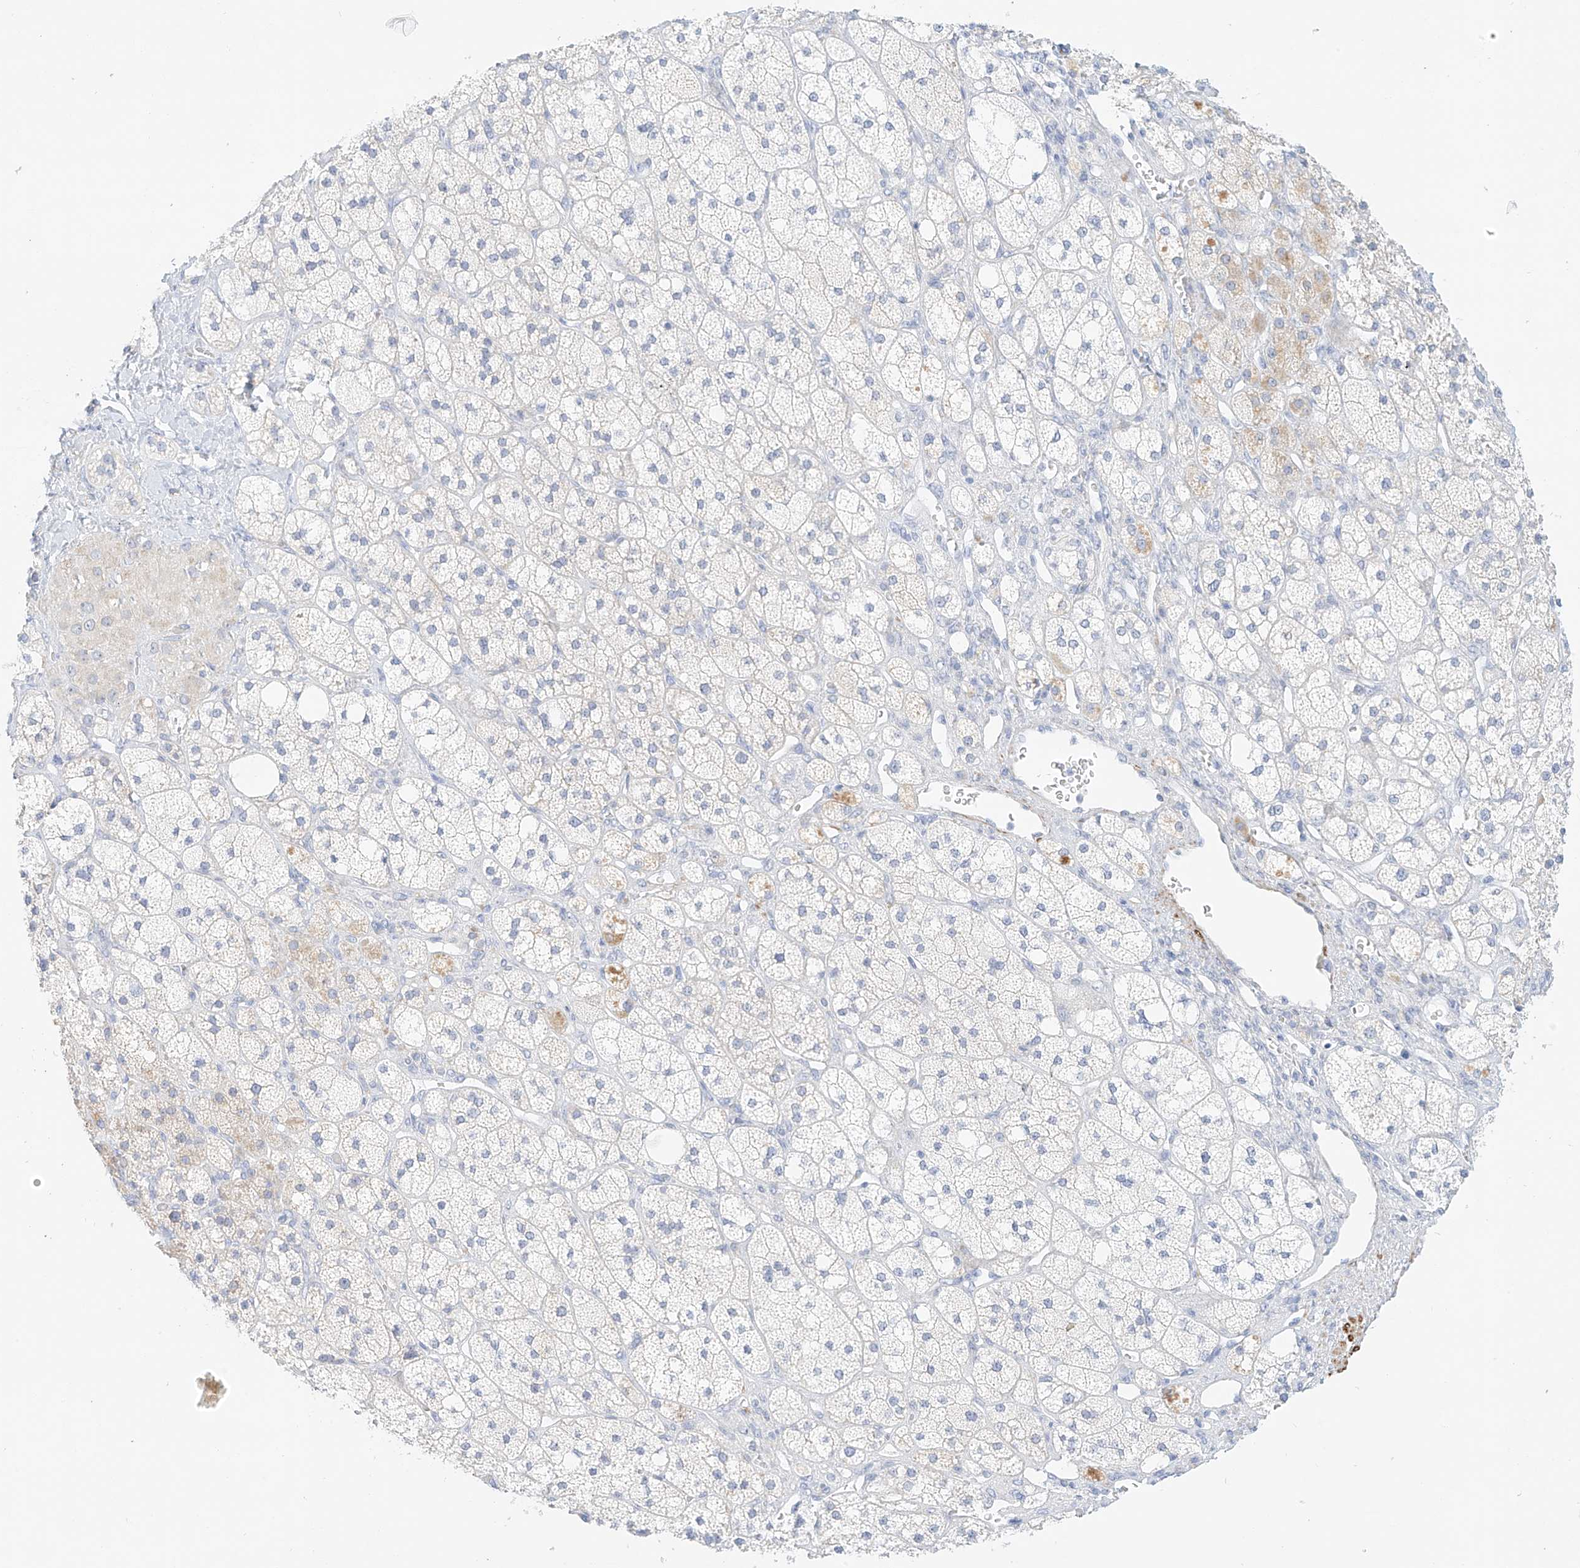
{"staining": {"intensity": "moderate", "quantity": "<25%", "location": "cytoplasmic/membranous"}, "tissue": "adrenal gland", "cell_type": "Glandular cells", "image_type": "normal", "snomed": [{"axis": "morphology", "description": "Normal tissue, NOS"}, {"axis": "topography", "description": "Adrenal gland"}], "caption": "DAB (3,3'-diaminobenzidine) immunohistochemical staining of normal human adrenal gland displays moderate cytoplasmic/membranous protein expression in about <25% of glandular cells.", "gene": "ST3GAL5", "patient": {"sex": "male", "age": 61}}